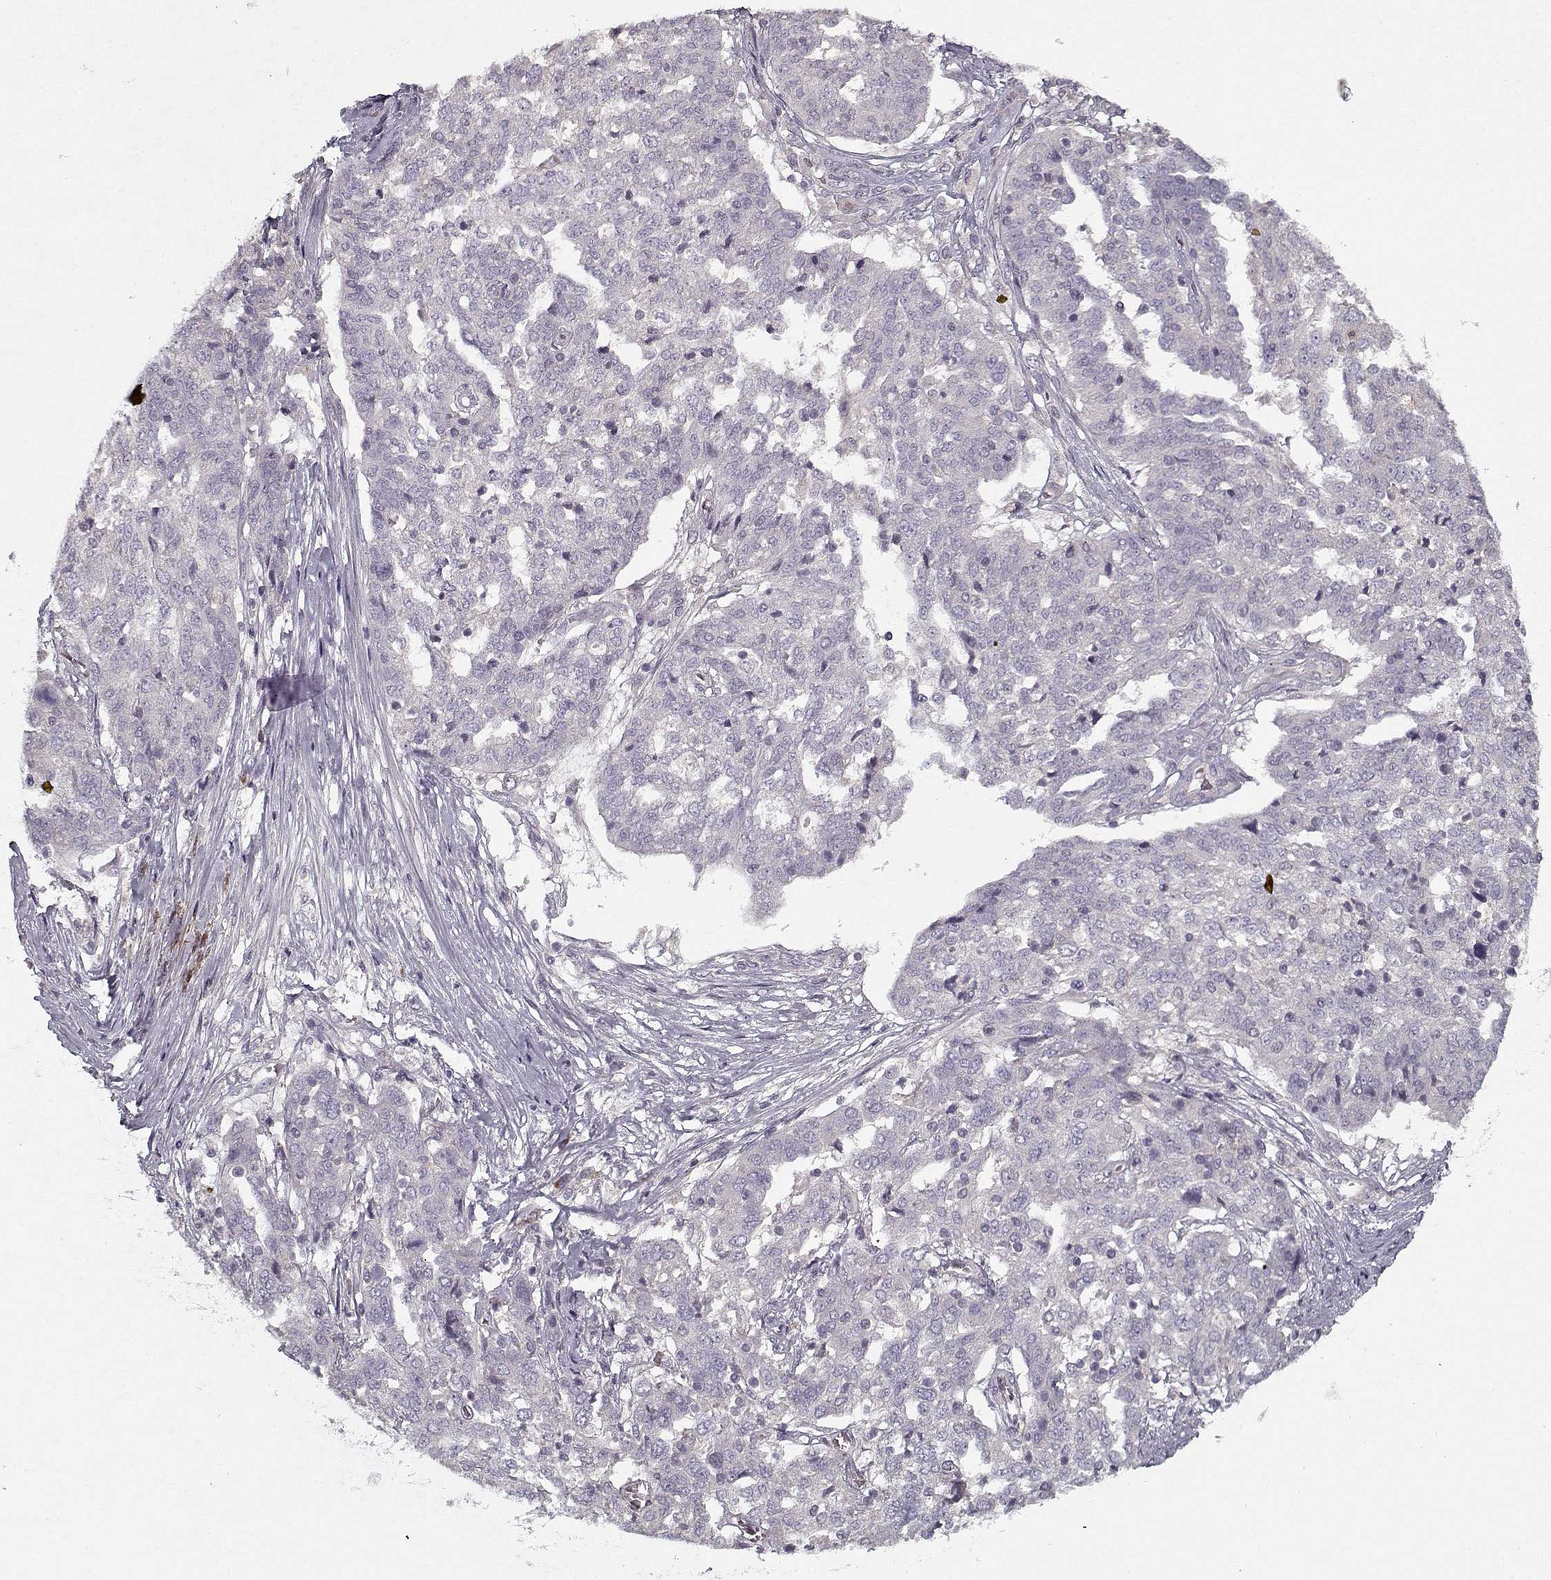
{"staining": {"intensity": "negative", "quantity": "none", "location": "none"}, "tissue": "ovarian cancer", "cell_type": "Tumor cells", "image_type": "cancer", "snomed": [{"axis": "morphology", "description": "Cystadenocarcinoma, serous, NOS"}, {"axis": "topography", "description": "Ovary"}], "caption": "Ovarian cancer (serous cystadenocarcinoma) stained for a protein using immunohistochemistry exhibits no staining tumor cells.", "gene": "UNC13D", "patient": {"sex": "female", "age": 67}}